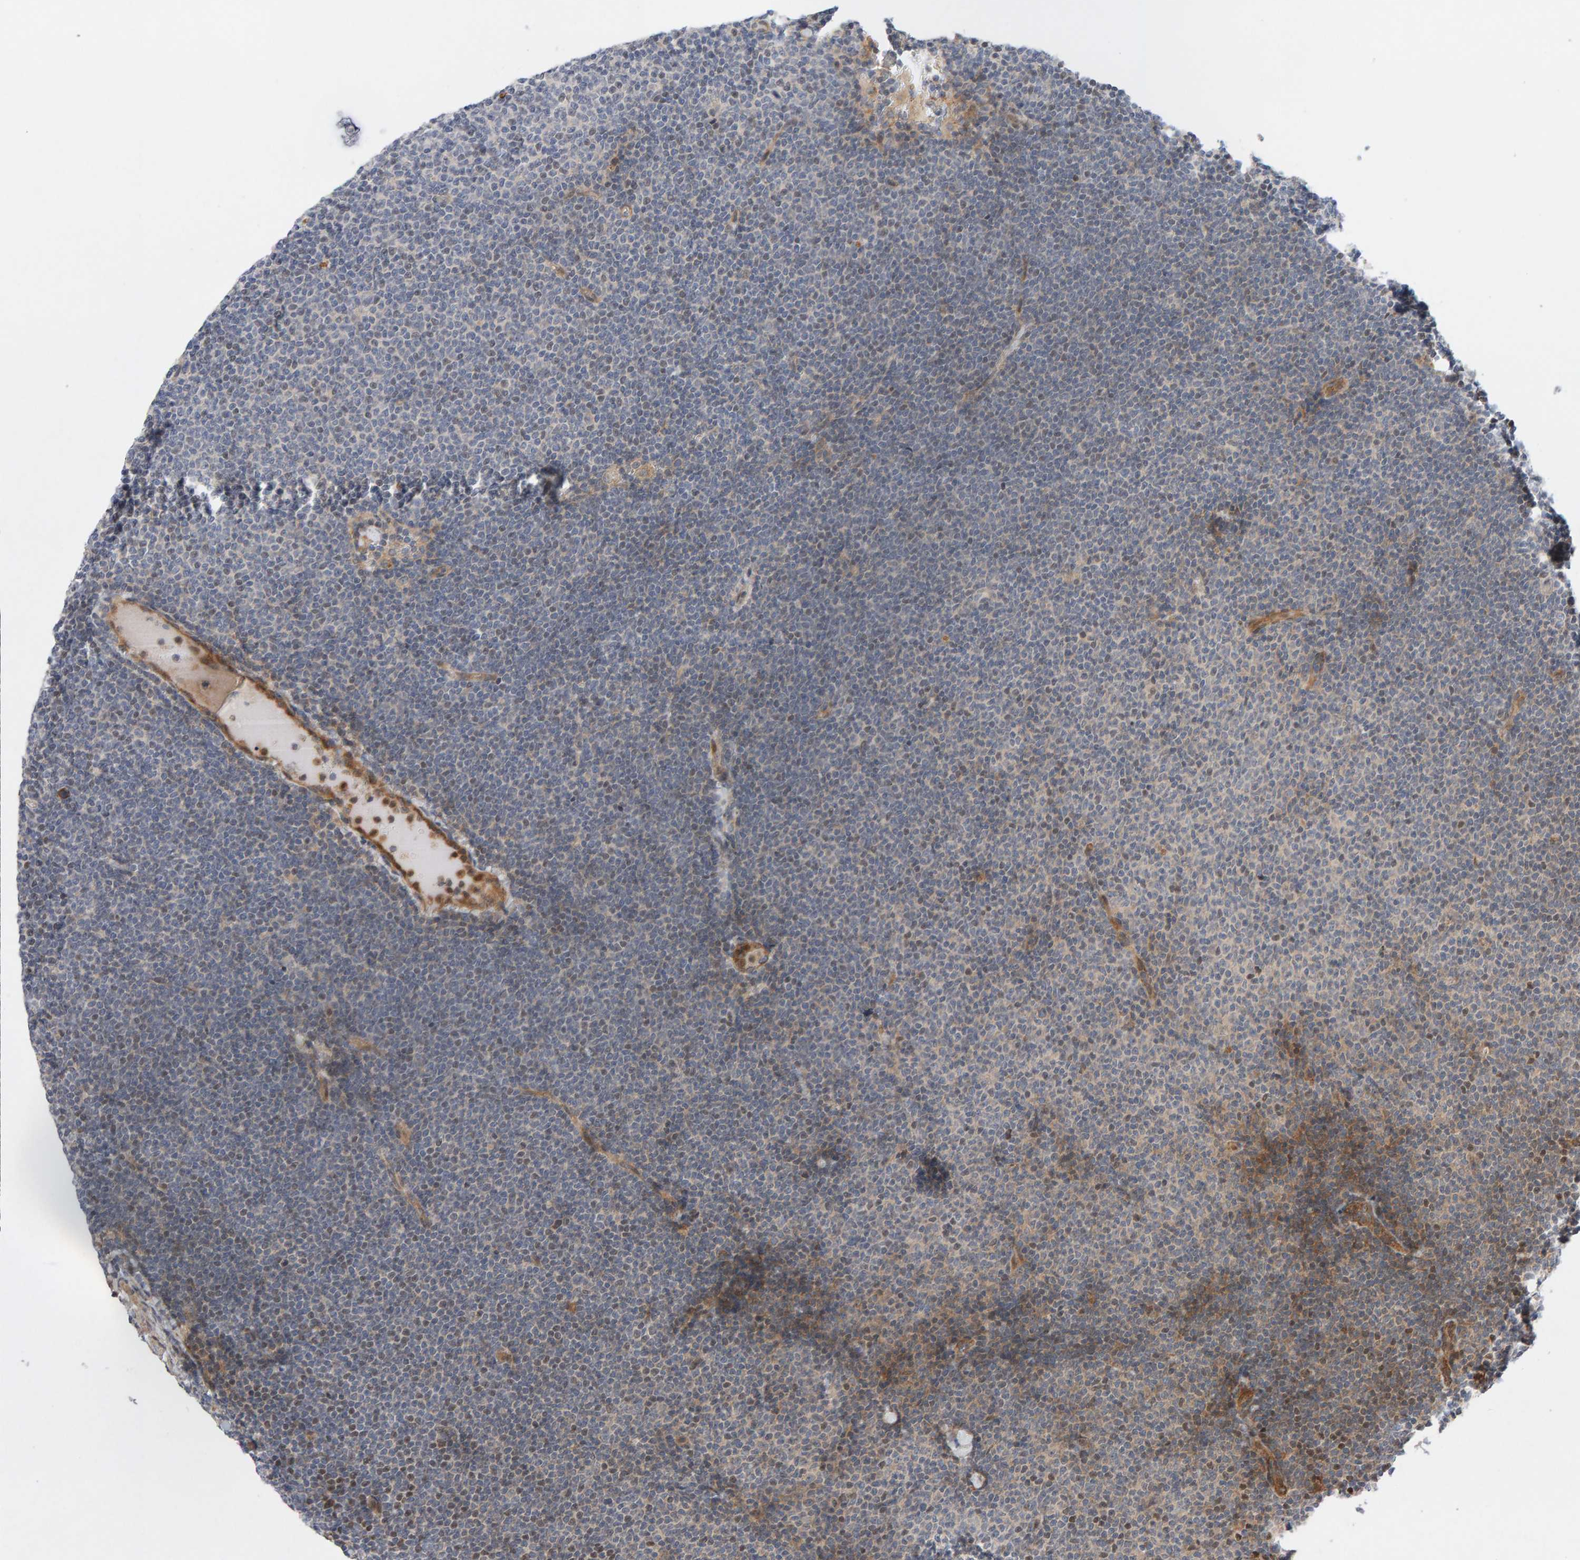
{"staining": {"intensity": "moderate", "quantity": "<25%", "location": "cytoplasmic/membranous"}, "tissue": "lymphoma", "cell_type": "Tumor cells", "image_type": "cancer", "snomed": [{"axis": "morphology", "description": "Malignant lymphoma, non-Hodgkin's type, Low grade"}, {"axis": "topography", "description": "Lymph node"}], "caption": "Protein staining of lymphoma tissue shows moderate cytoplasmic/membranous staining in approximately <25% of tumor cells.", "gene": "LZTS1", "patient": {"sex": "female", "age": 53}}